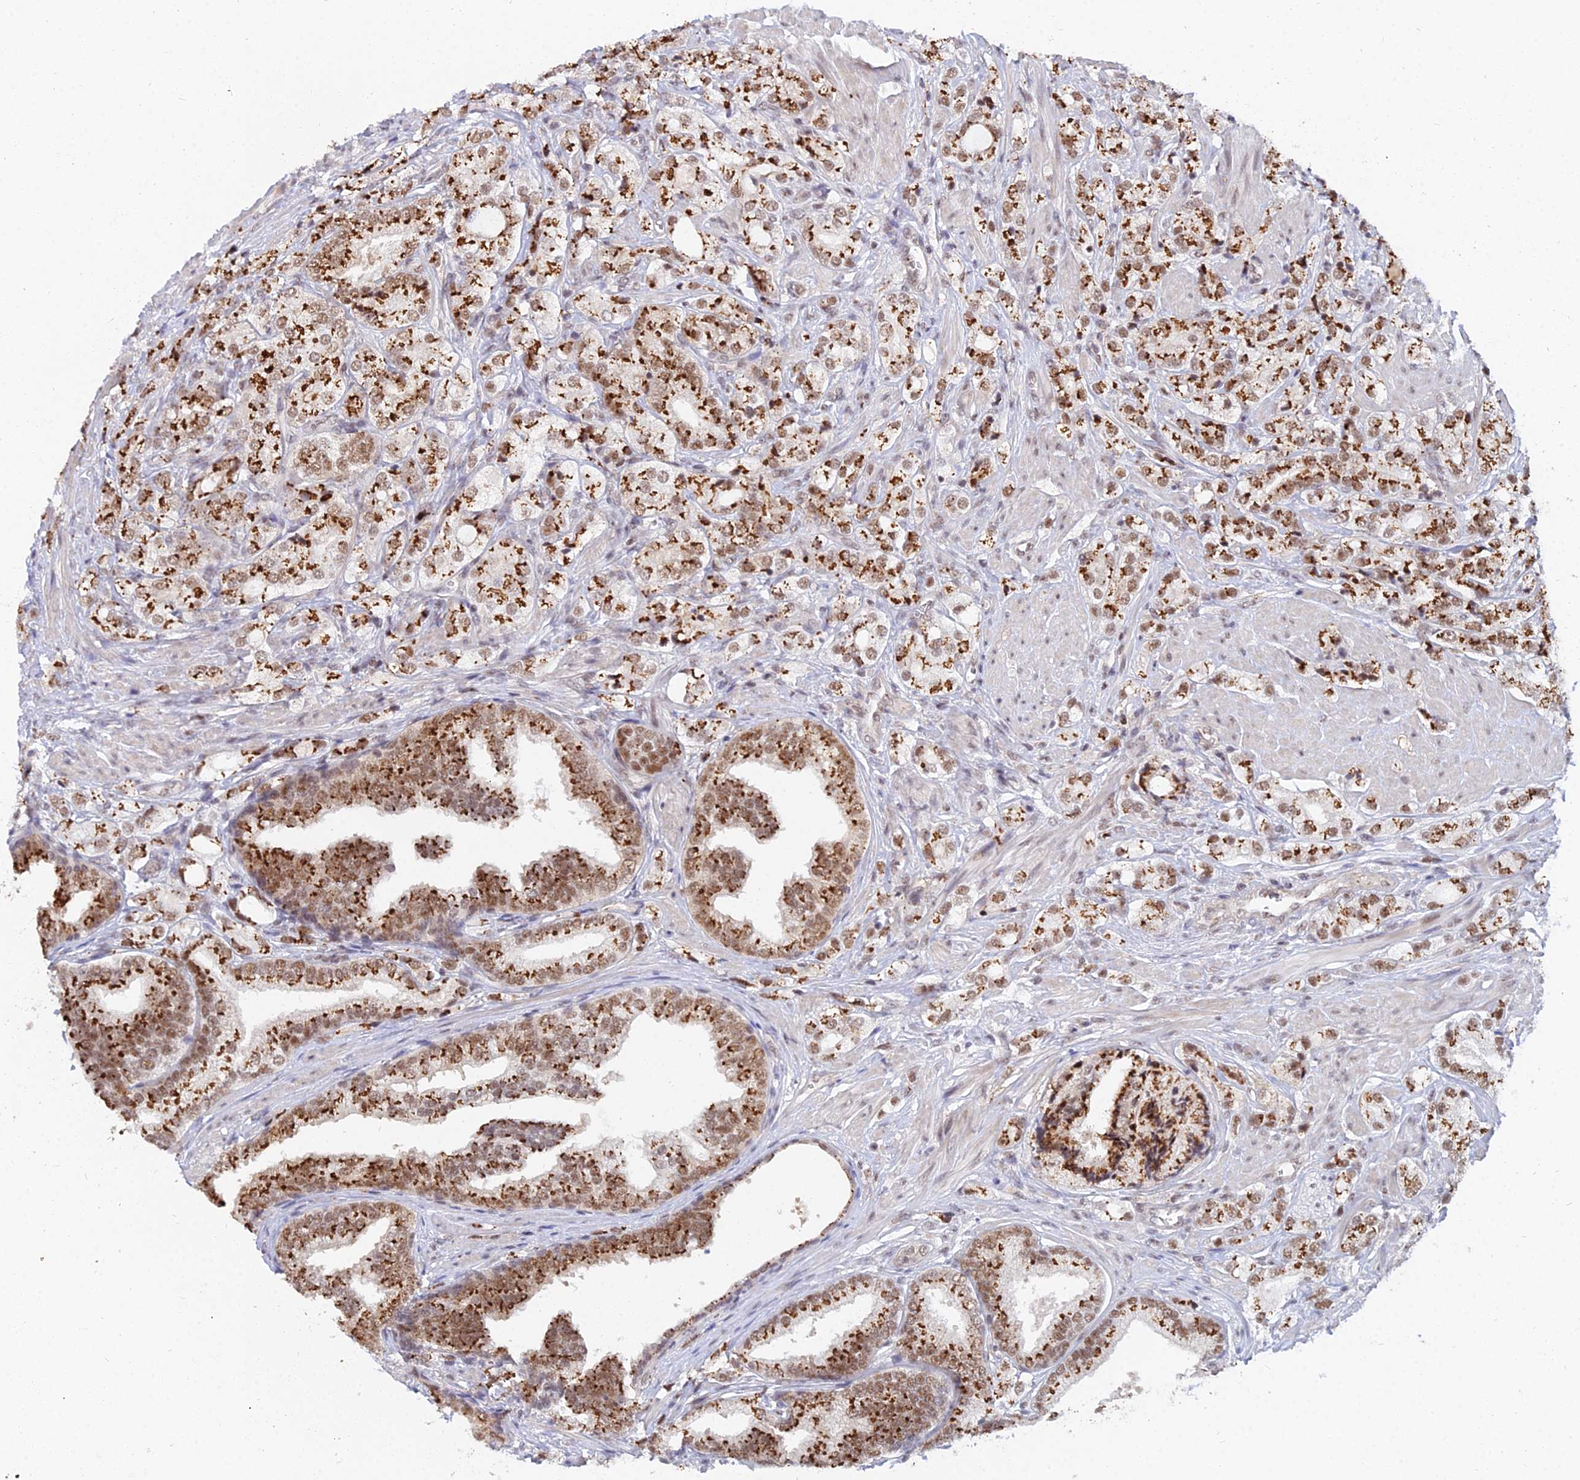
{"staining": {"intensity": "strong", "quantity": ">75%", "location": "cytoplasmic/membranous,nuclear"}, "tissue": "prostate cancer", "cell_type": "Tumor cells", "image_type": "cancer", "snomed": [{"axis": "morphology", "description": "Adenocarcinoma, High grade"}, {"axis": "topography", "description": "Prostate"}], "caption": "Immunohistochemistry (IHC) (DAB) staining of human prostate high-grade adenocarcinoma shows strong cytoplasmic/membranous and nuclear protein positivity in about >75% of tumor cells.", "gene": "THOC3", "patient": {"sex": "male", "age": 50}}